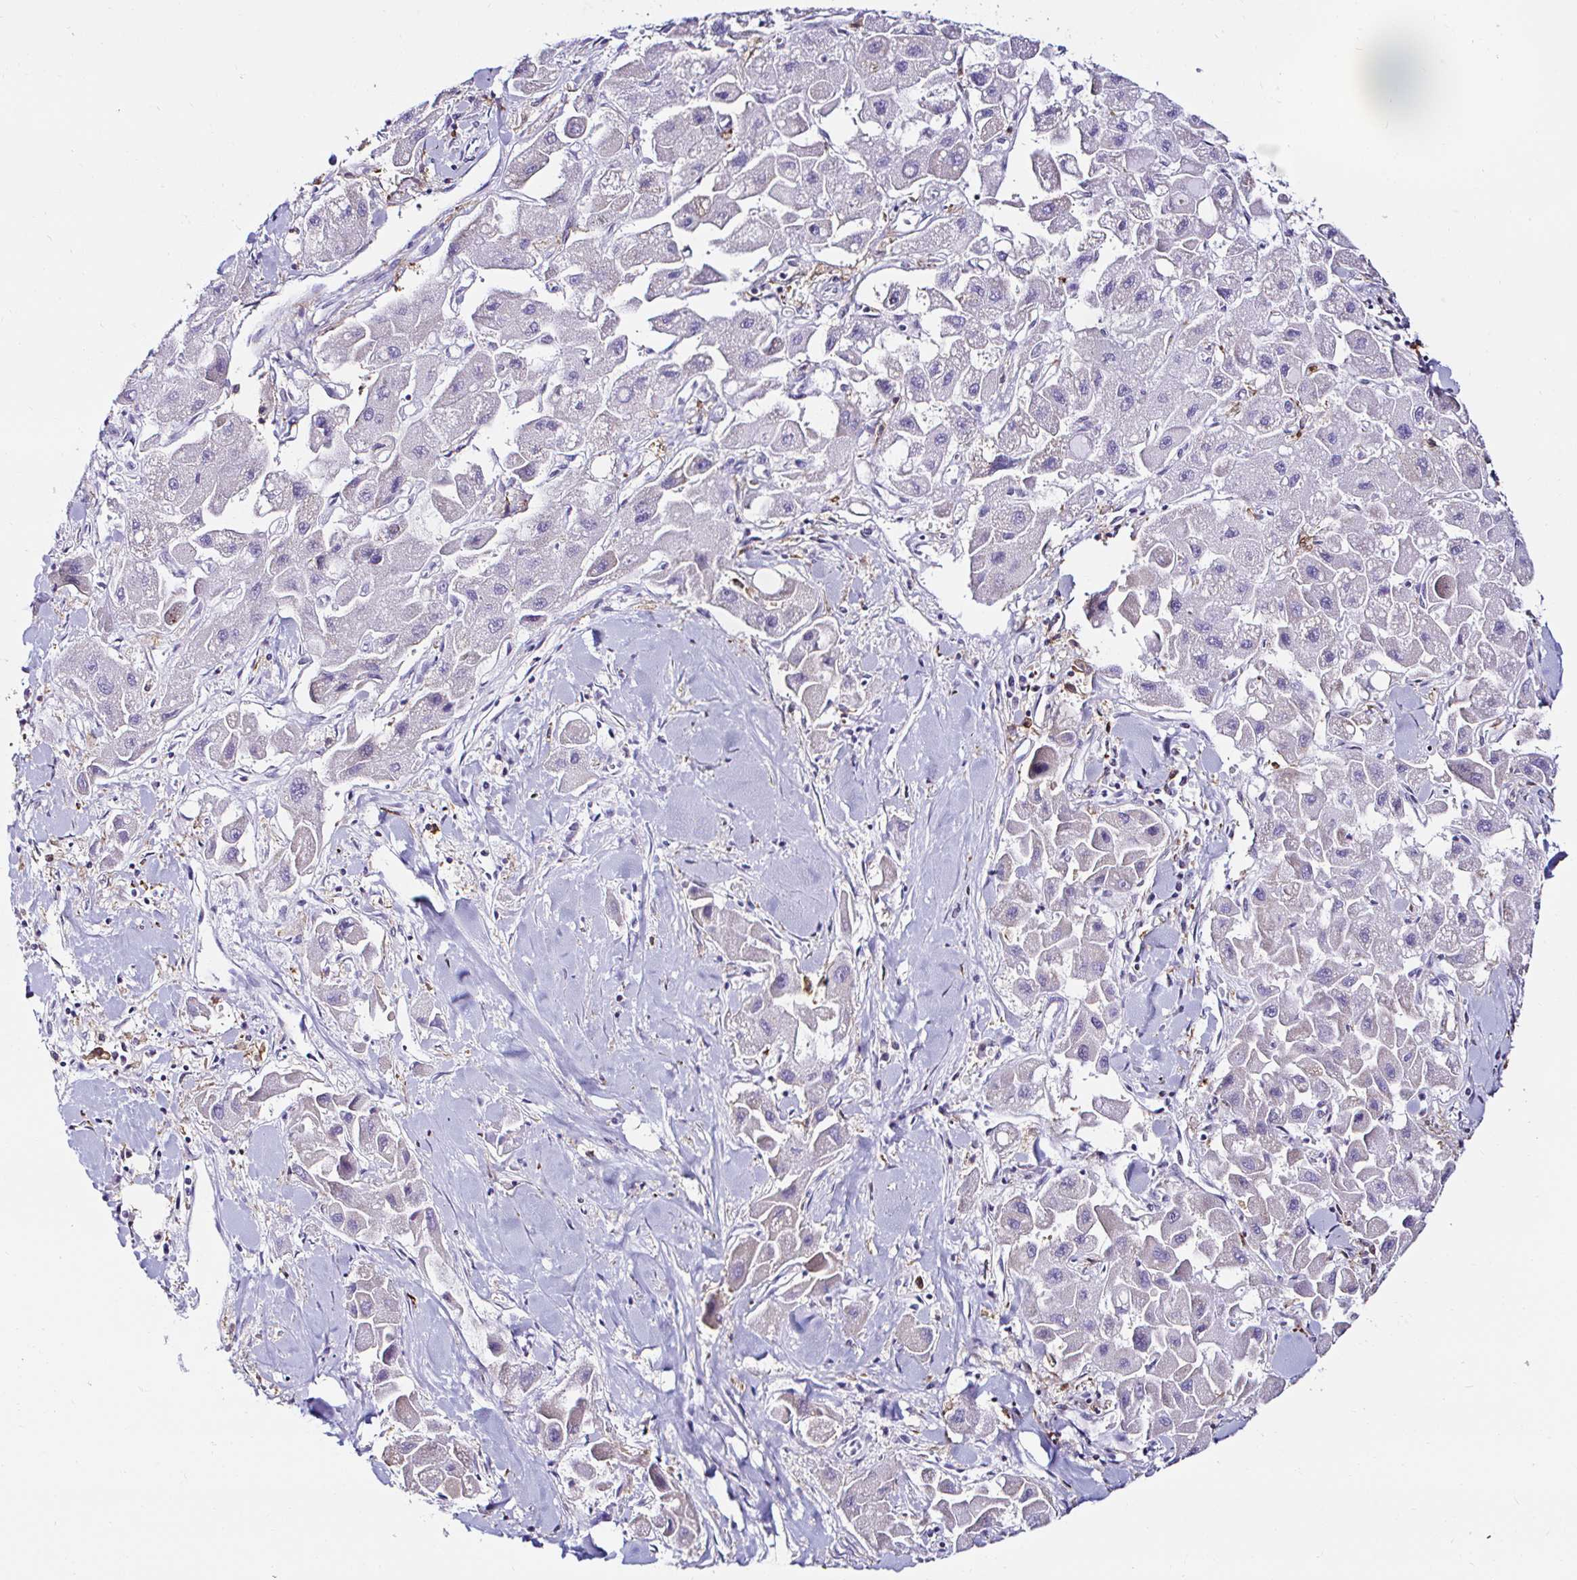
{"staining": {"intensity": "negative", "quantity": "none", "location": "none"}, "tissue": "liver cancer", "cell_type": "Tumor cells", "image_type": "cancer", "snomed": [{"axis": "morphology", "description": "Carcinoma, Hepatocellular, NOS"}, {"axis": "topography", "description": "Liver"}], "caption": "Immunohistochemistry (IHC) micrograph of neoplastic tissue: human hepatocellular carcinoma (liver) stained with DAB (3,3'-diaminobenzidine) exhibits no significant protein positivity in tumor cells.", "gene": "CYBB", "patient": {"sex": "male", "age": 24}}